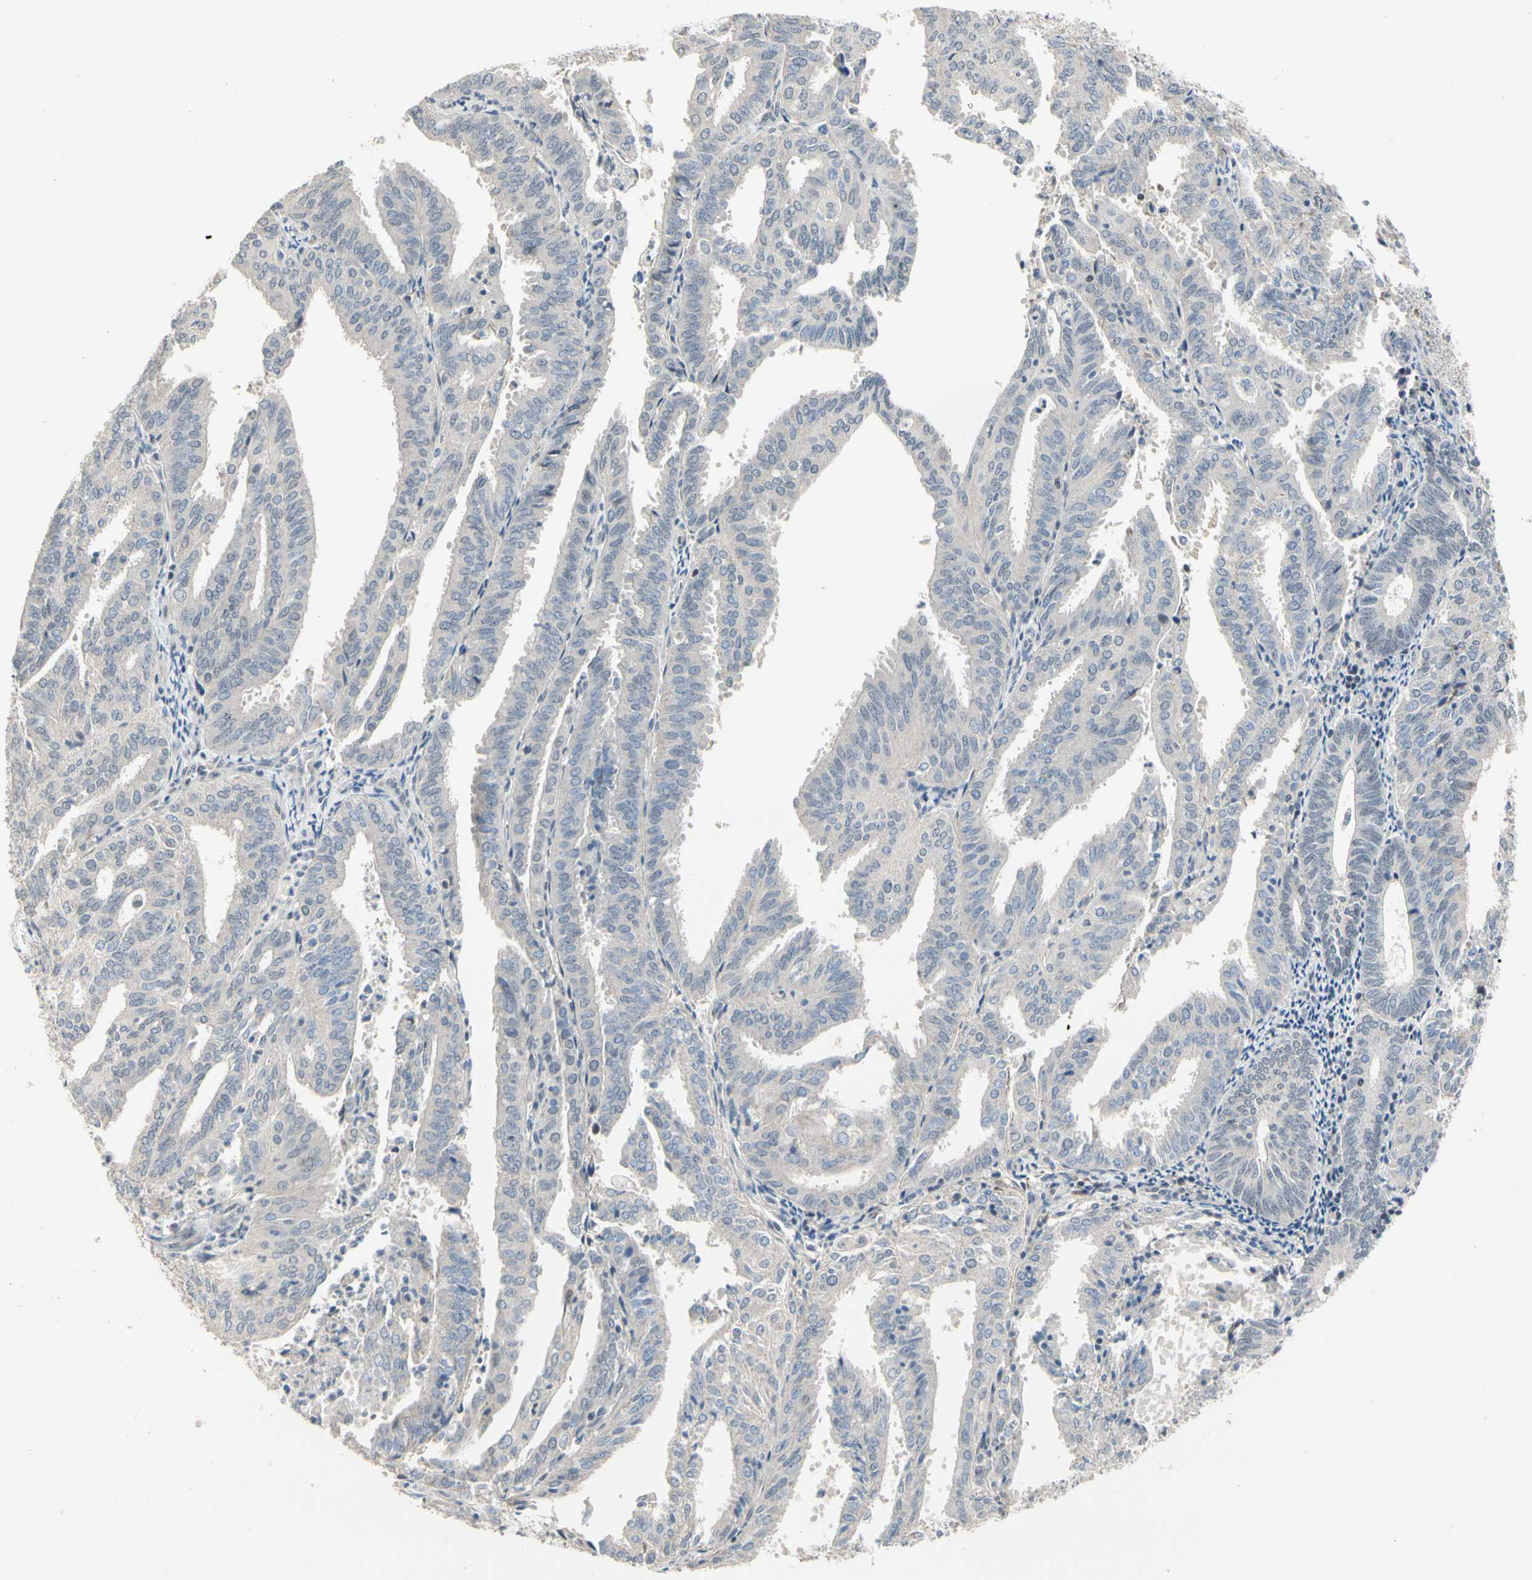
{"staining": {"intensity": "negative", "quantity": "none", "location": "none"}, "tissue": "endometrial cancer", "cell_type": "Tumor cells", "image_type": "cancer", "snomed": [{"axis": "morphology", "description": "Adenocarcinoma, NOS"}, {"axis": "topography", "description": "Uterus"}], "caption": "IHC micrograph of endometrial cancer stained for a protein (brown), which shows no expression in tumor cells.", "gene": "GREM1", "patient": {"sex": "female", "age": 60}}